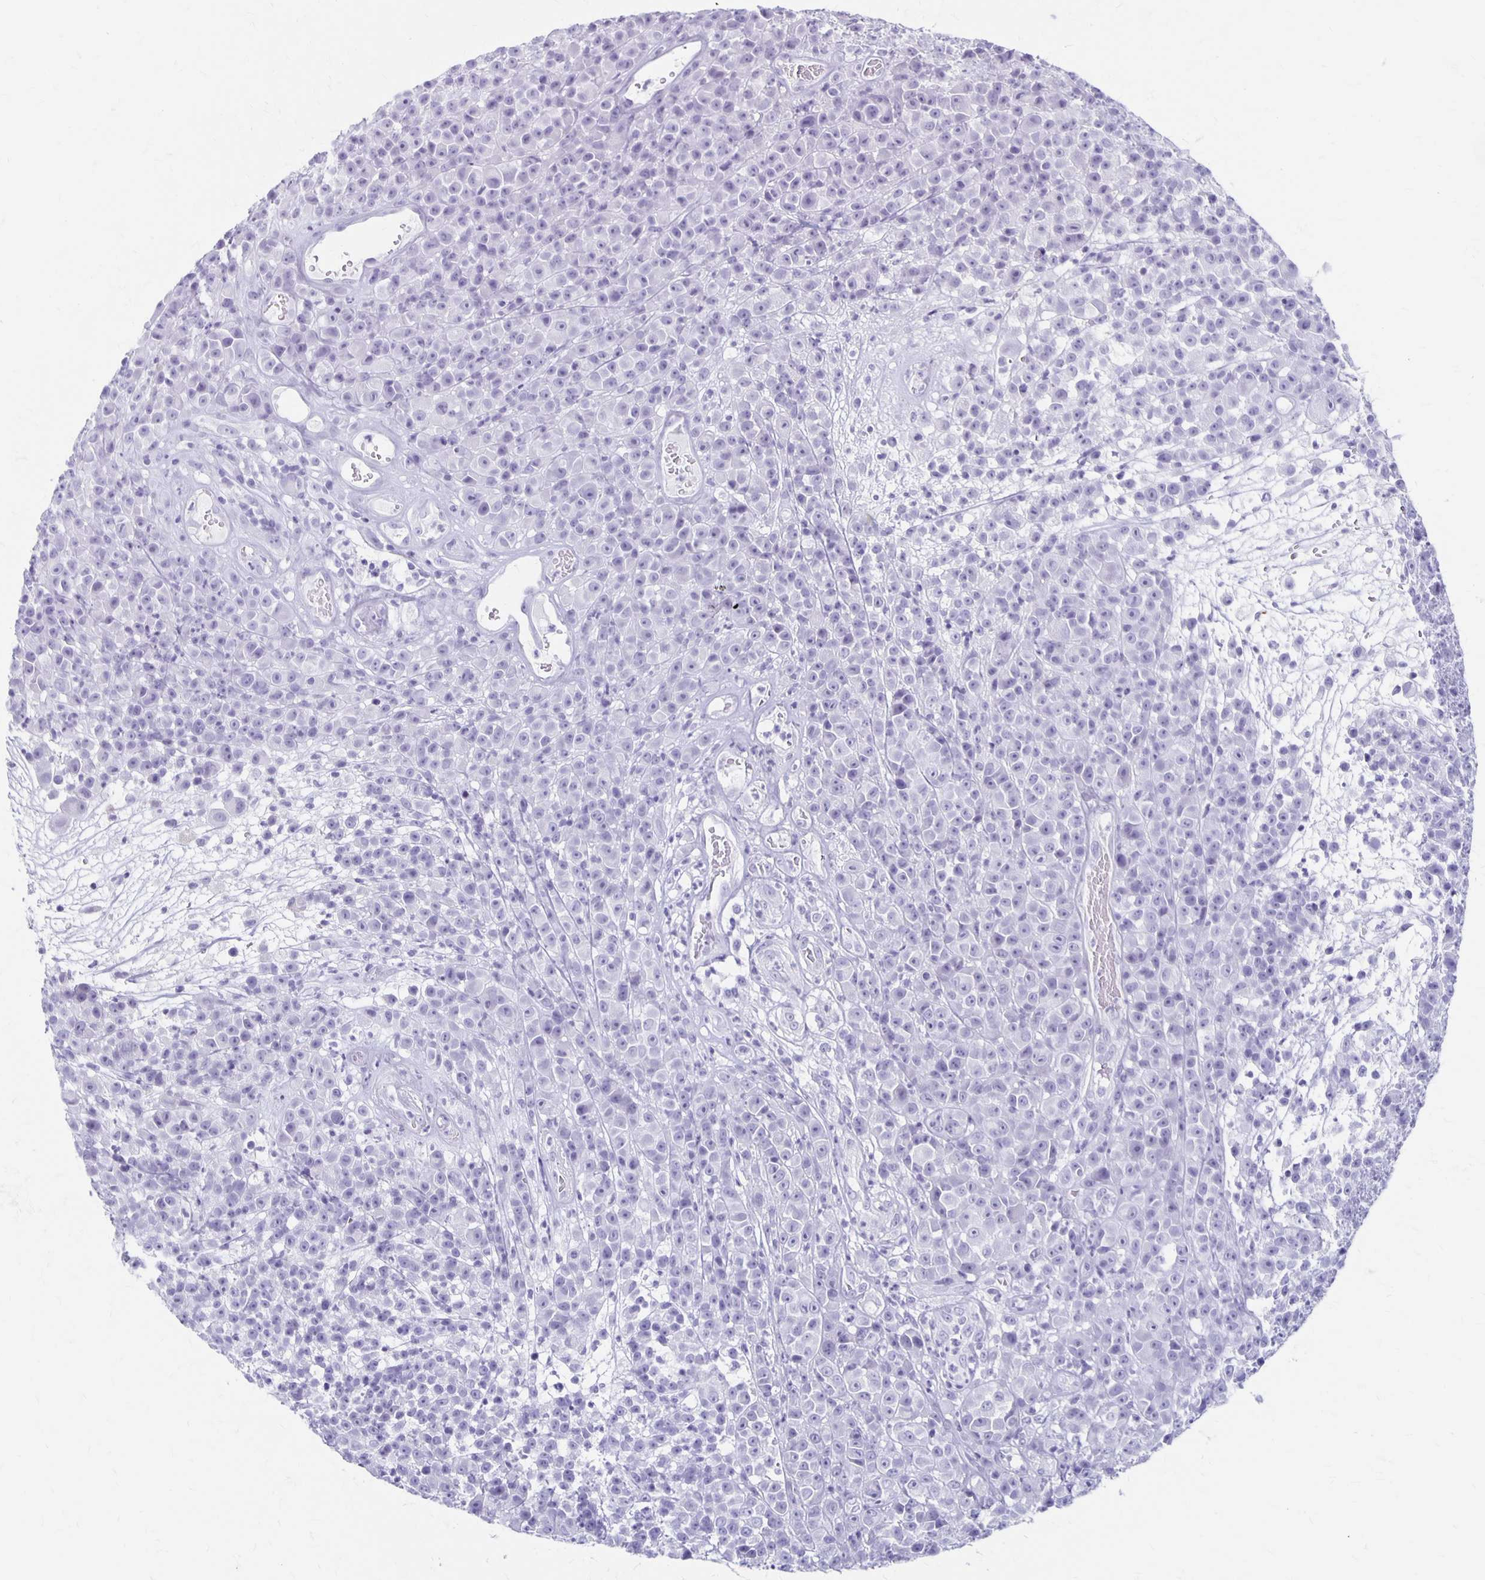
{"staining": {"intensity": "negative", "quantity": "none", "location": "none"}, "tissue": "melanoma", "cell_type": "Tumor cells", "image_type": "cancer", "snomed": [{"axis": "morphology", "description": "Malignant melanoma, NOS"}, {"axis": "topography", "description": "Skin"}, {"axis": "topography", "description": "Skin of back"}], "caption": "IHC photomicrograph of neoplastic tissue: human melanoma stained with DAB displays no significant protein positivity in tumor cells. Brightfield microscopy of immunohistochemistry (IHC) stained with DAB (3,3'-diaminobenzidine) (brown) and hematoxylin (blue), captured at high magnification.", "gene": "MAGEC2", "patient": {"sex": "male", "age": 91}}